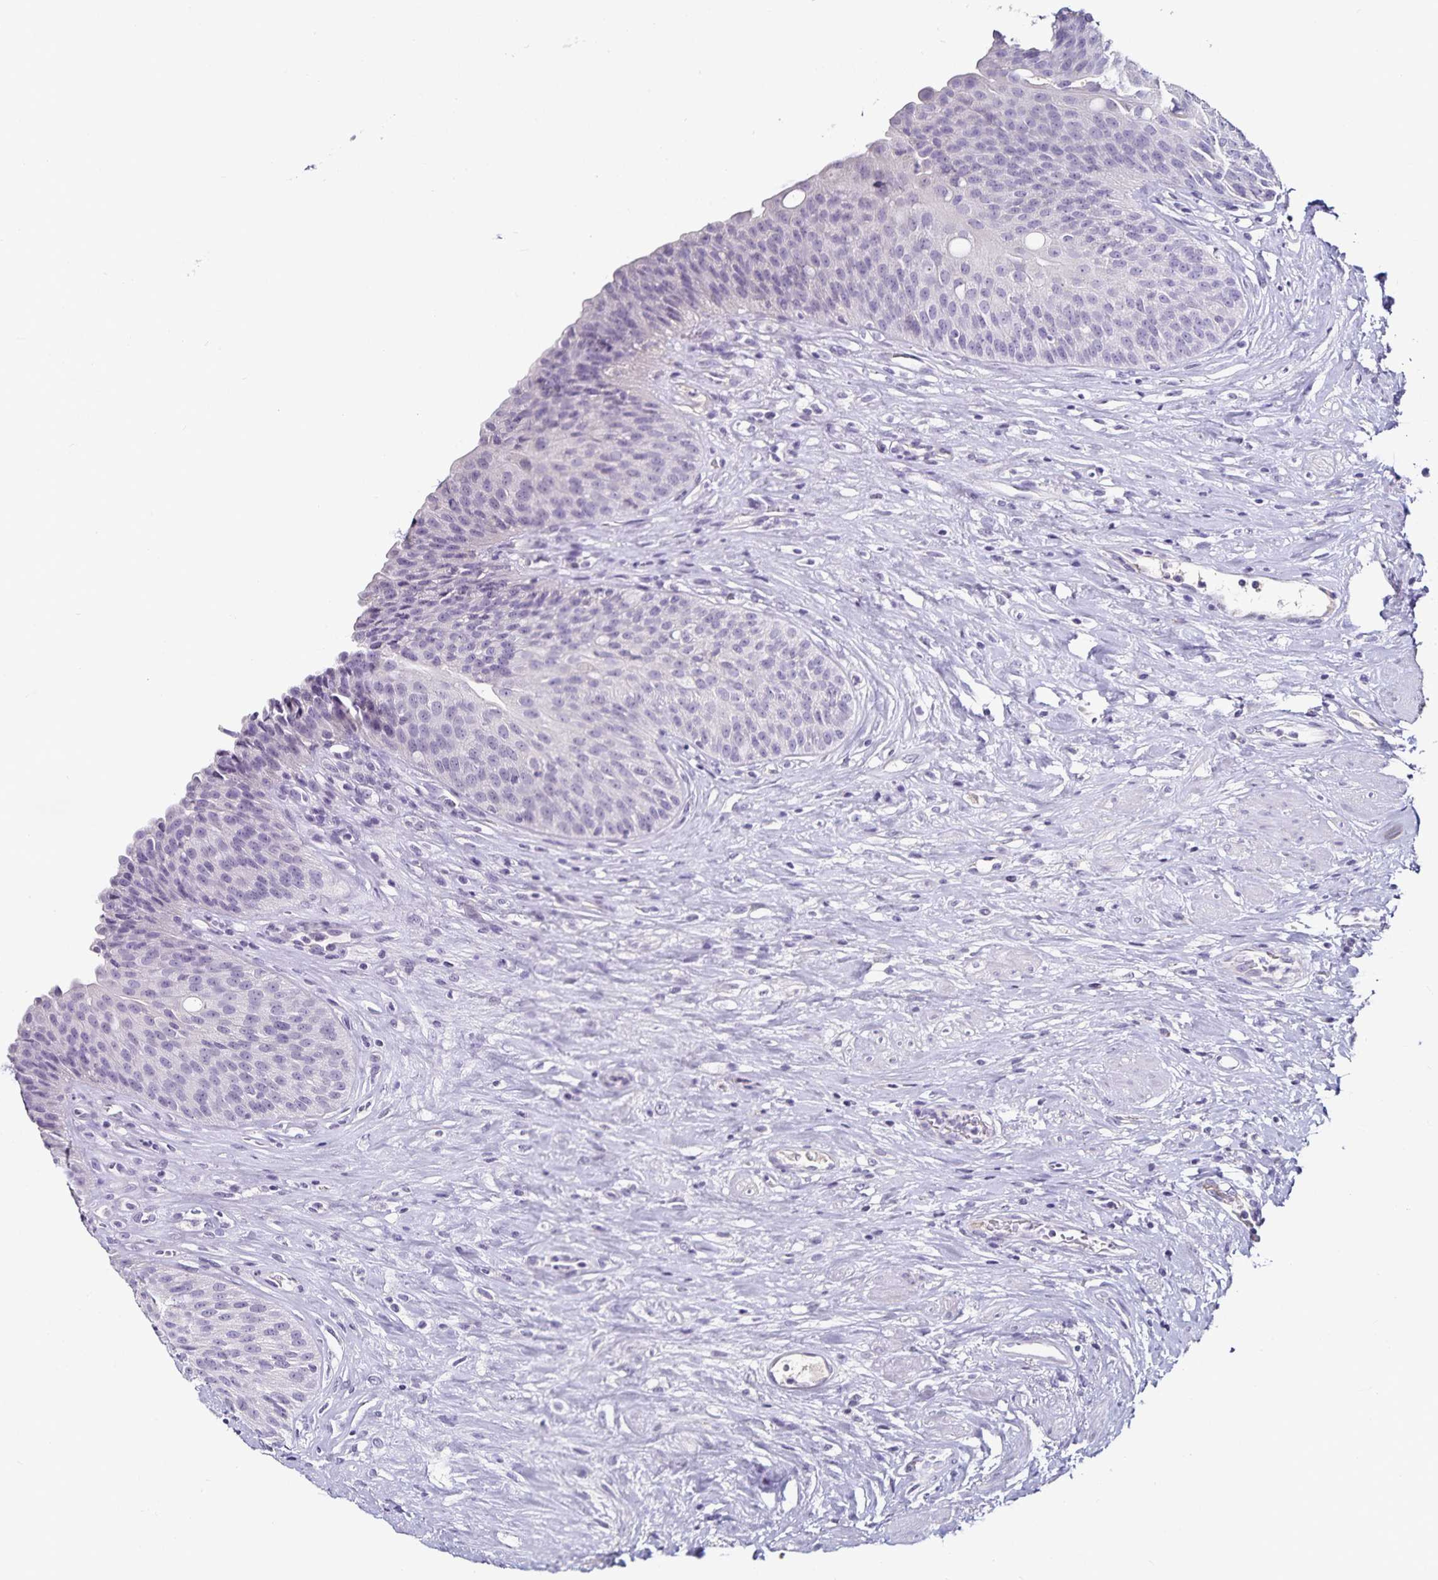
{"staining": {"intensity": "negative", "quantity": "none", "location": "none"}, "tissue": "urinary bladder", "cell_type": "Urothelial cells", "image_type": "normal", "snomed": [{"axis": "morphology", "description": "Normal tissue, NOS"}, {"axis": "topography", "description": "Urinary bladder"}], "caption": "Image shows no significant protein staining in urothelial cells of benign urinary bladder. (Brightfield microscopy of DAB immunohistochemistry (IHC) at high magnification).", "gene": "TTR", "patient": {"sex": "female", "age": 56}}